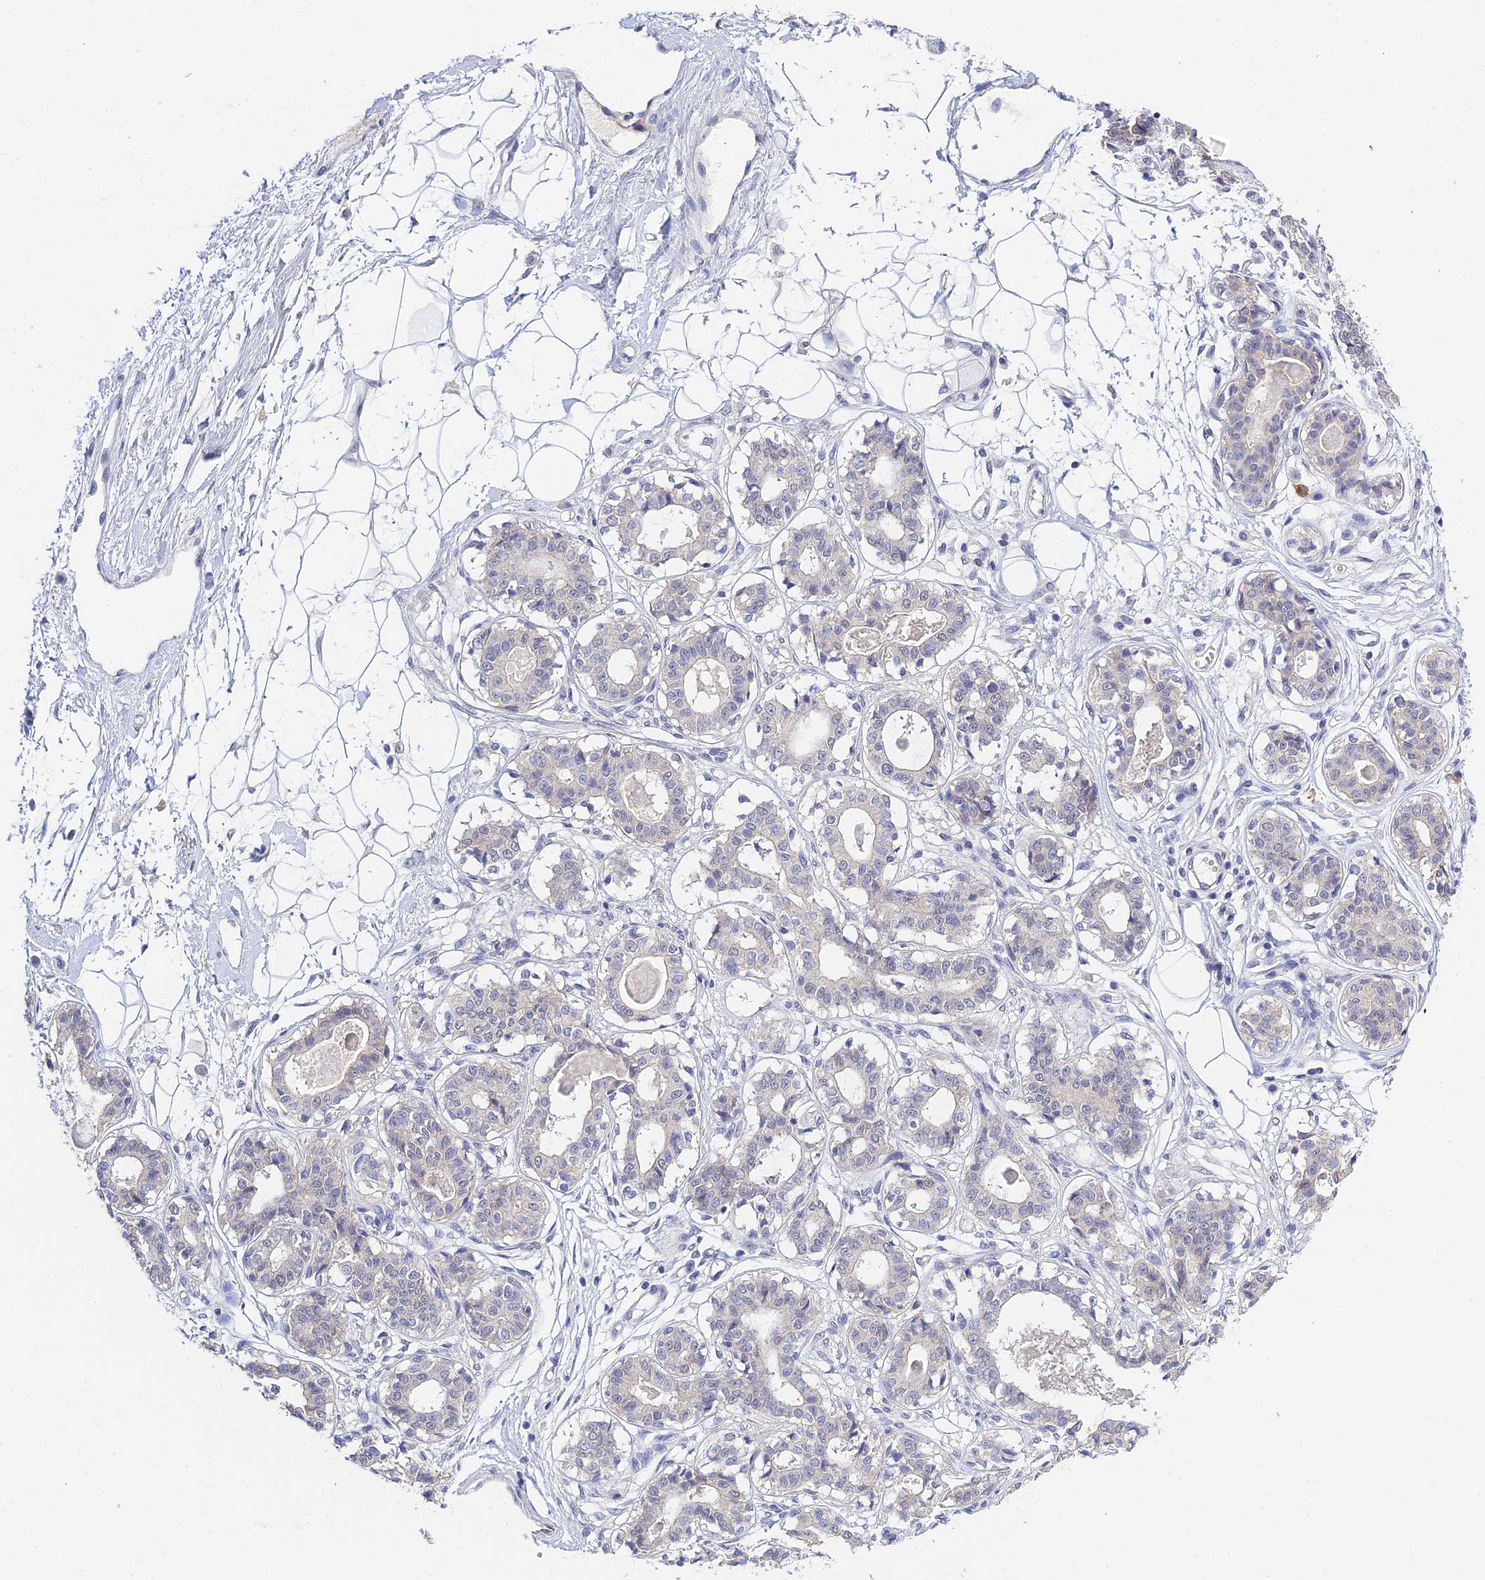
{"staining": {"intensity": "negative", "quantity": "none", "location": "none"}, "tissue": "breast", "cell_type": "Adipocytes", "image_type": "normal", "snomed": [{"axis": "morphology", "description": "Normal tissue, NOS"}, {"axis": "topography", "description": "Breast"}], "caption": "Protein analysis of normal breast shows no significant expression in adipocytes.", "gene": "HOXB1", "patient": {"sex": "female", "age": 45}}